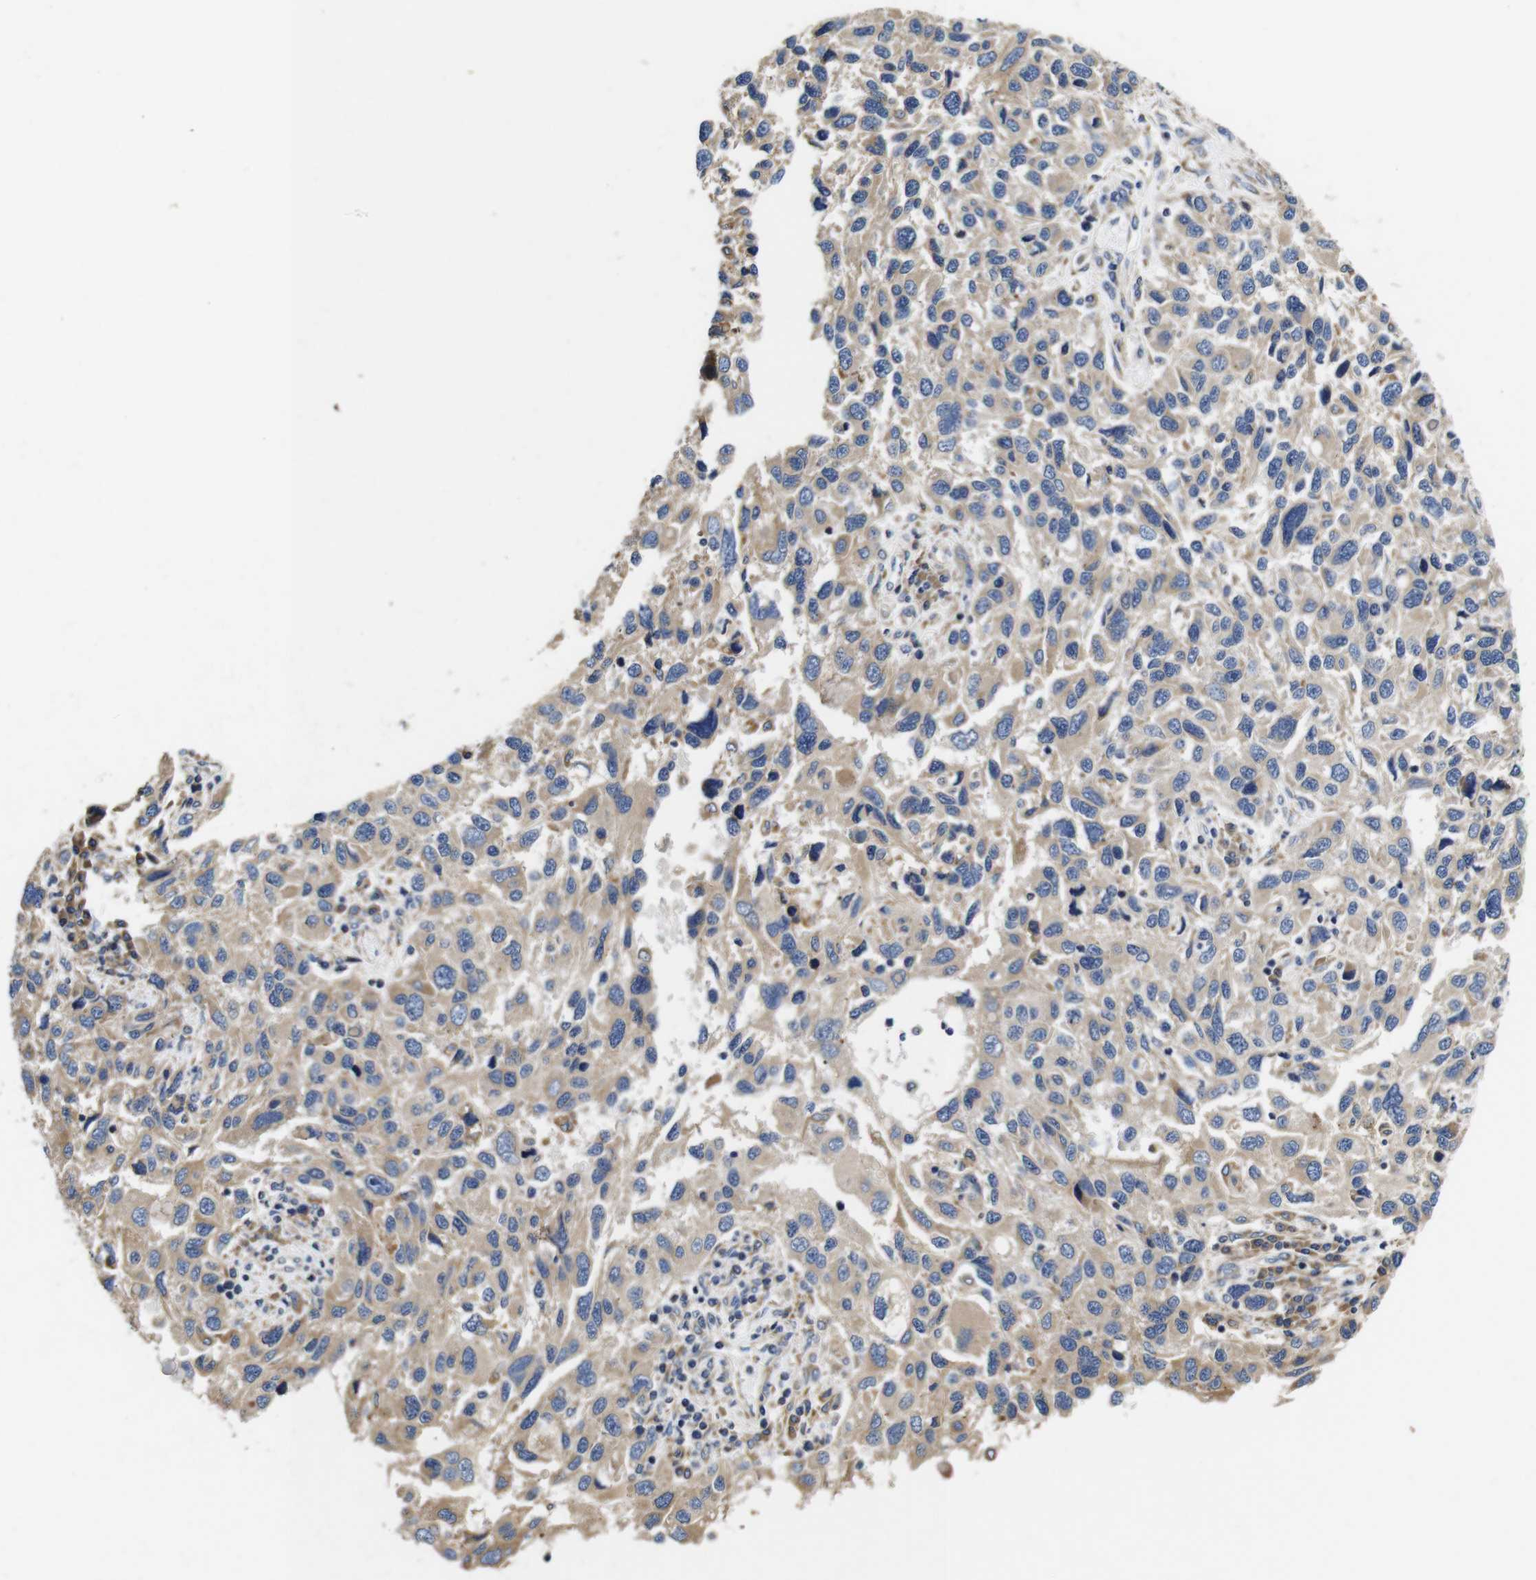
{"staining": {"intensity": "weak", "quantity": ">75%", "location": "cytoplasmic/membranous"}, "tissue": "melanoma", "cell_type": "Tumor cells", "image_type": "cancer", "snomed": [{"axis": "morphology", "description": "Malignant melanoma, NOS"}, {"axis": "topography", "description": "Skin"}], "caption": "IHC histopathology image of neoplastic tissue: human melanoma stained using immunohistochemistry (IHC) reveals low levels of weak protein expression localized specifically in the cytoplasmic/membranous of tumor cells, appearing as a cytoplasmic/membranous brown color.", "gene": "MARCHF7", "patient": {"sex": "male", "age": 53}}